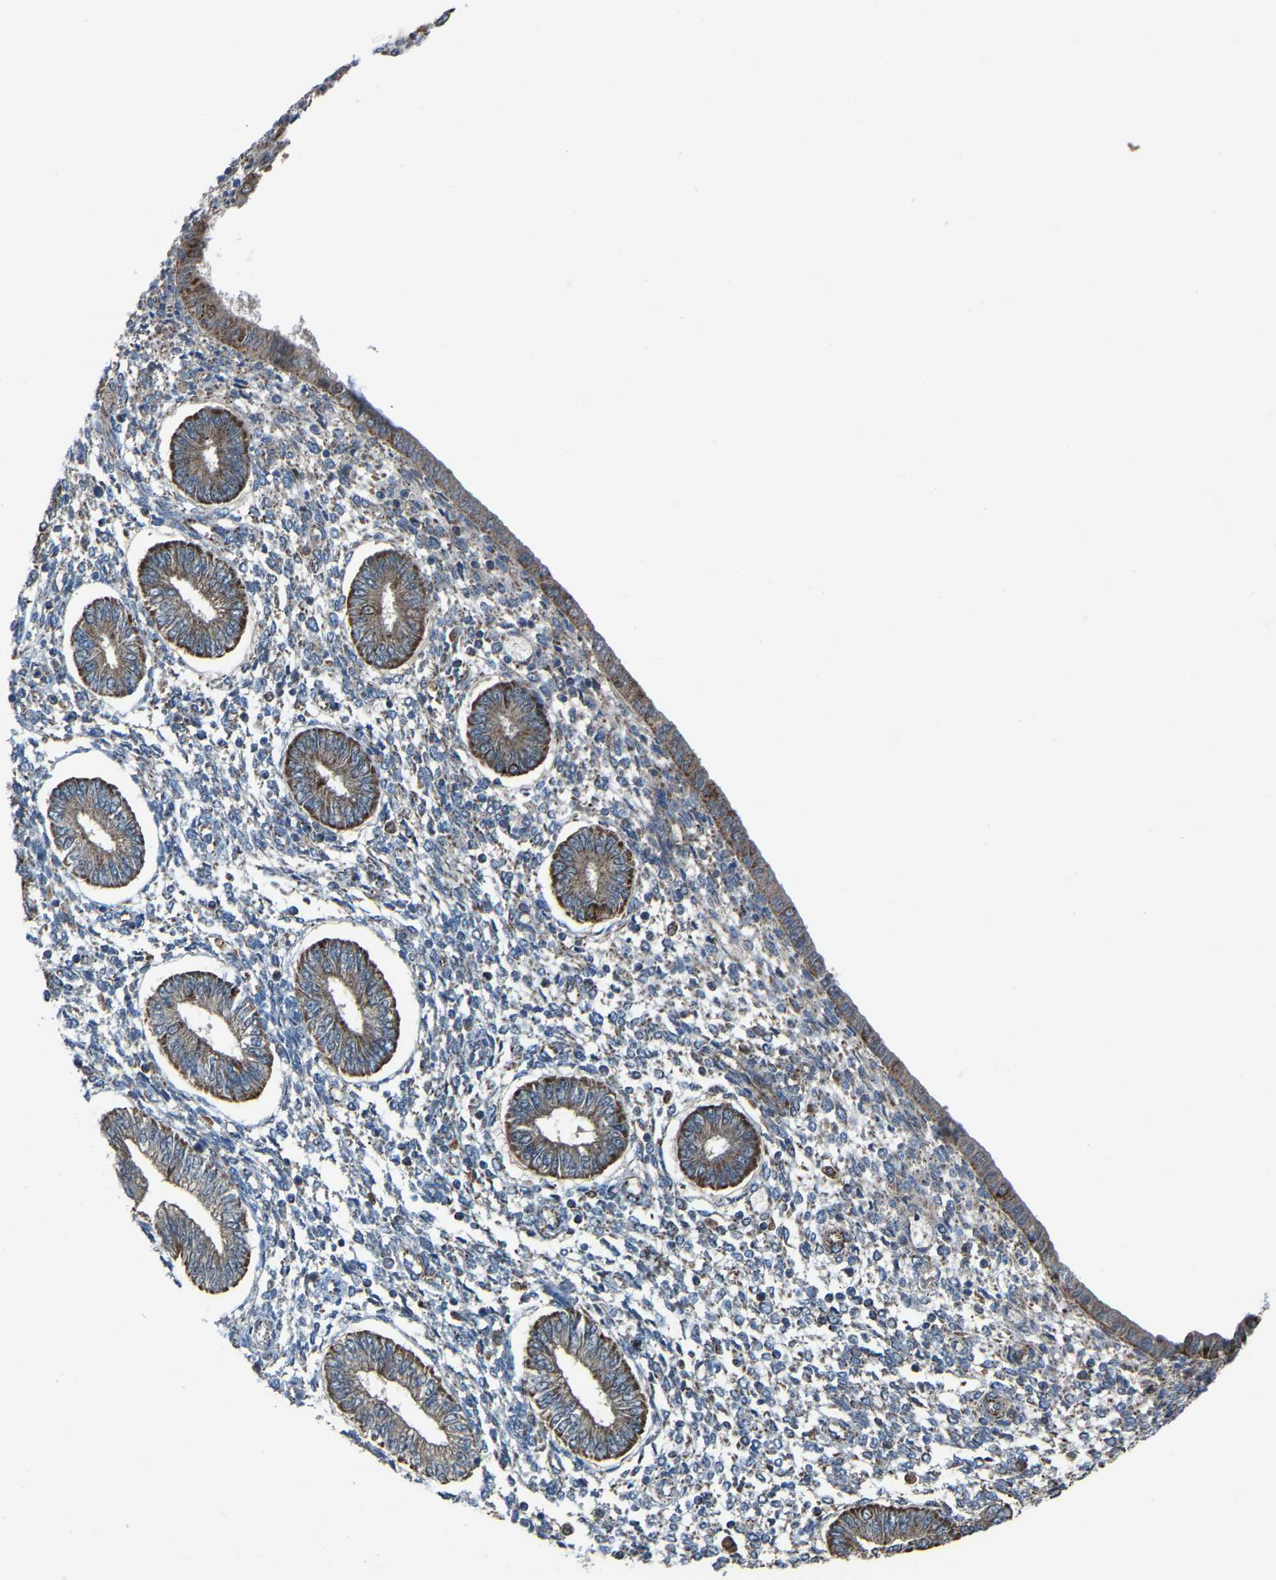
{"staining": {"intensity": "moderate", "quantity": "<25%", "location": "cytoplasmic/membranous"}, "tissue": "endometrium", "cell_type": "Cells in endometrial stroma", "image_type": "normal", "snomed": [{"axis": "morphology", "description": "Normal tissue, NOS"}, {"axis": "topography", "description": "Endometrium"}], "caption": "Unremarkable endometrium shows moderate cytoplasmic/membranous positivity in about <25% of cells in endometrial stroma, visualized by immunohistochemistry. The protein of interest is shown in brown color, while the nuclei are stained blue.", "gene": "AKR1A1", "patient": {"sex": "female", "age": 50}}